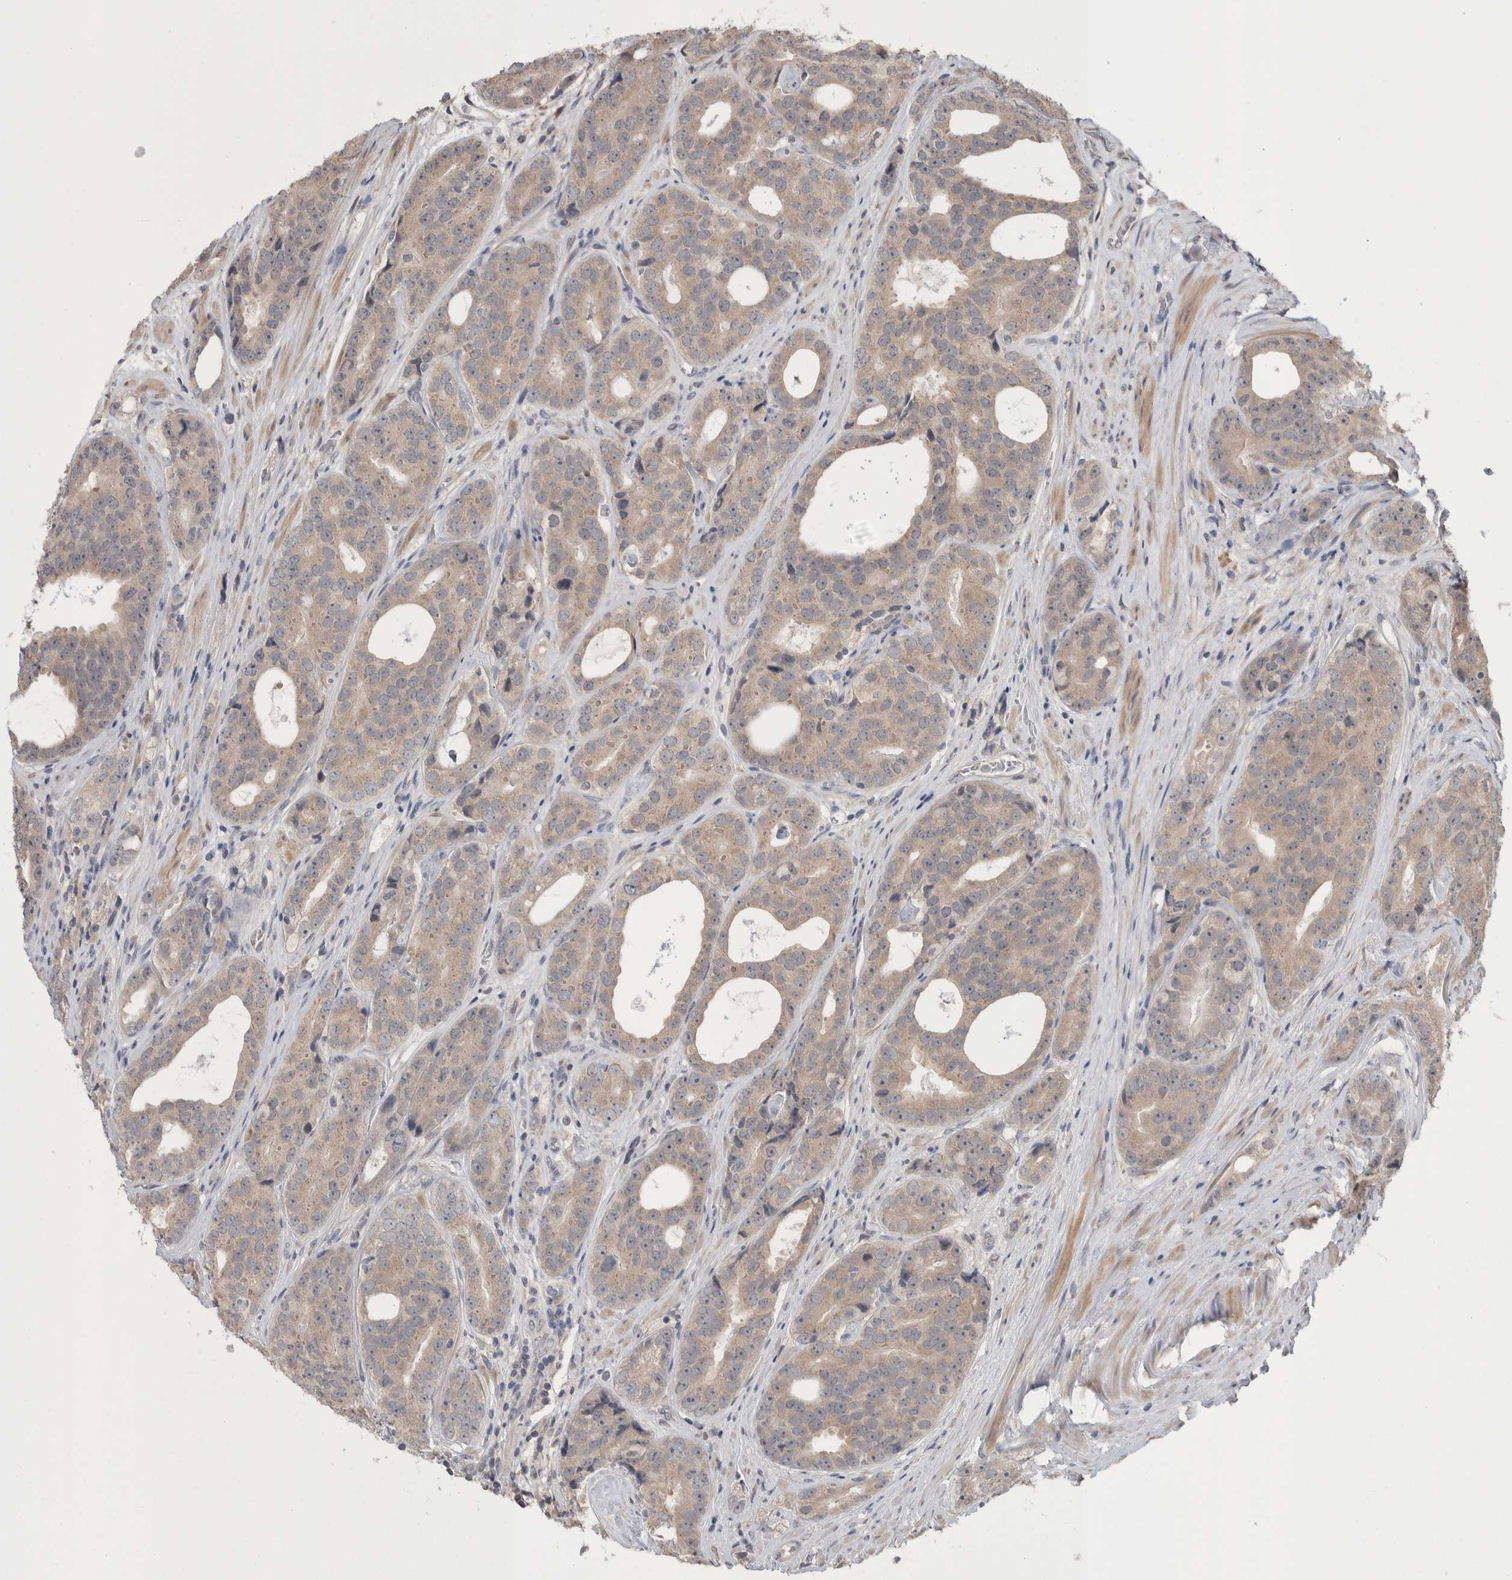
{"staining": {"intensity": "weak", "quantity": ">75%", "location": "cytoplasmic/membranous"}, "tissue": "prostate cancer", "cell_type": "Tumor cells", "image_type": "cancer", "snomed": [{"axis": "morphology", "description": "Adenocarcinoma, High grade"}, {"axis": "topography", "description": "Prostate"}], "caption": "Immunohistochemistry (IHC) staining of prostate high-grade adenocarcinoma, which demonstrates low levels of weak cytoplasmic/membranous staining in approximately >75% of tumor cells indicating weak cytoplasmic/membranous protein positivity. The staining was performed using DAB (3,3'-diaminobenzidine) (brown) for protein detection and nuclei were counterstained in hematoxylin (blue).", "gene": "CUL2", "patient": {"sex": "male", "age": 56}}